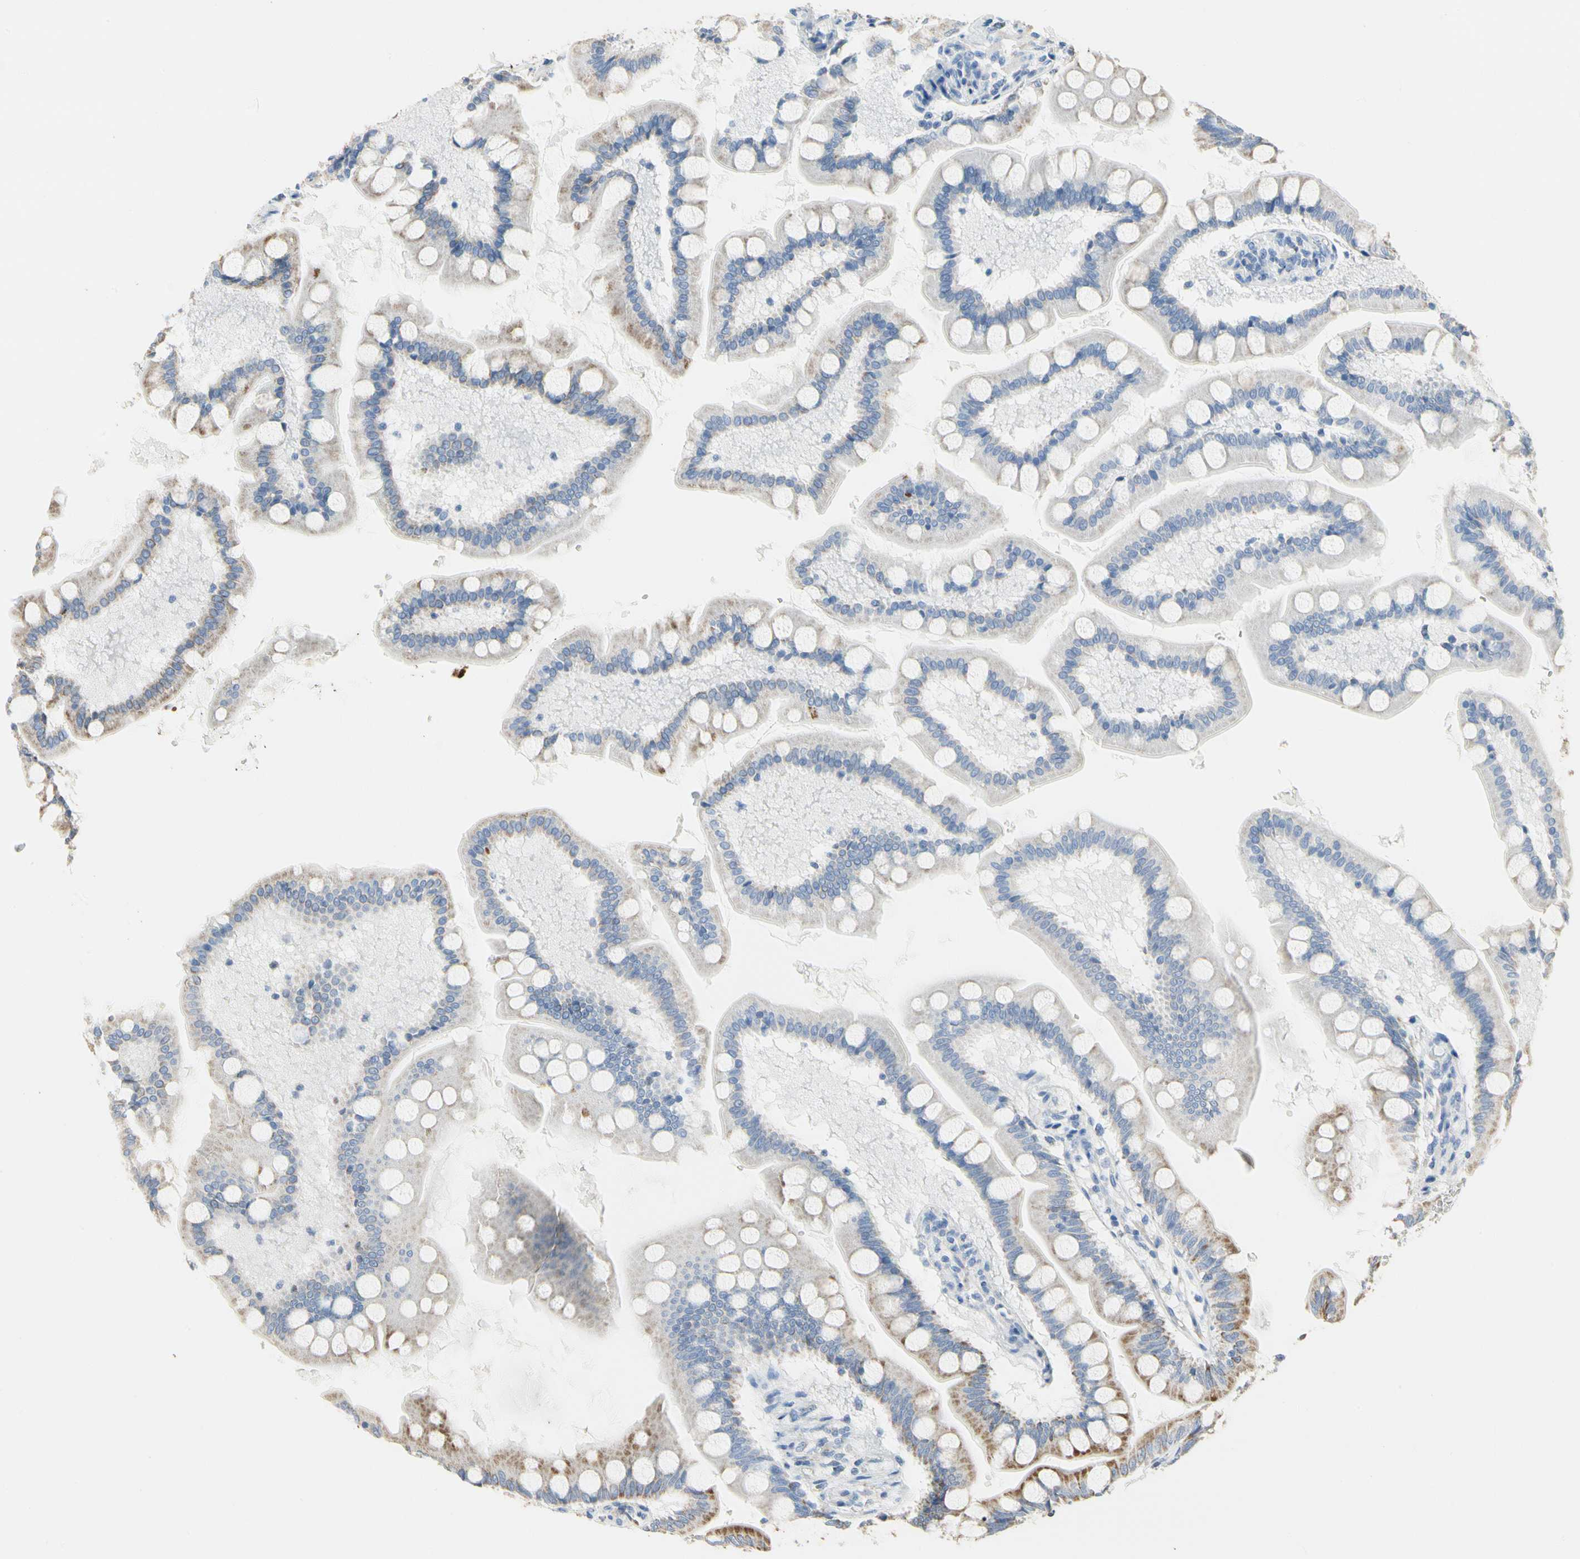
{"staining": {"intensity": "moderate", "quantity": "<25%", "location": "cytoplasmic/membranous"}, "tissue": "small intestine", "cell_type": "Glandular cells", "image_type": "normal", "snomed": [{"axis": "morphology", "description": "Normal tissue, NOS"}, {"axis": "topography", "description": "Small intestine"}], "caption": "Immunohistochemistry image of normal human small intestine stained for a protein (brown), which reveals low levels of moderate cytoplasmic/membranous expression in about <25% of glandular cells.", "gene": "TUBA1A", "patient": {"sex": "male", "age": 41}}